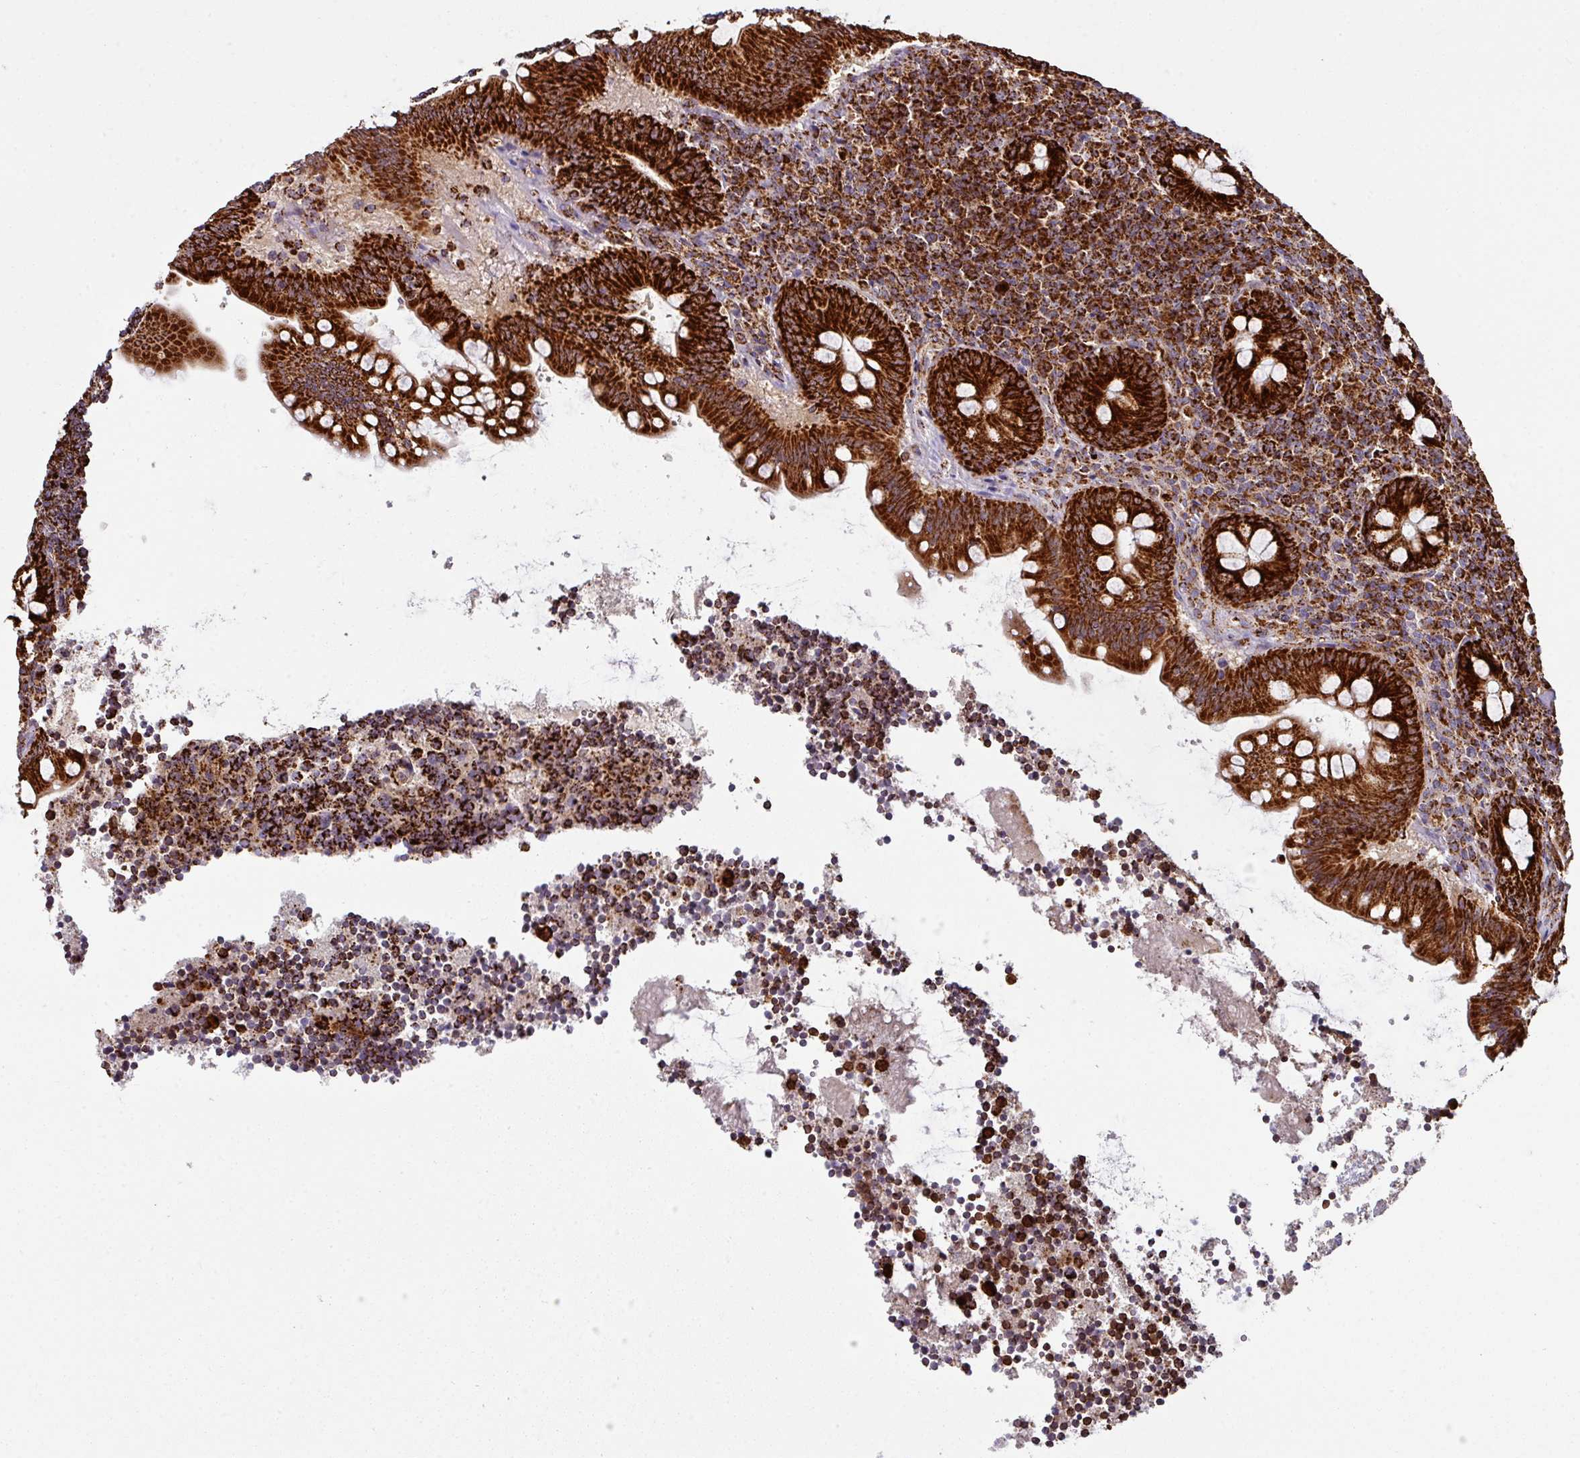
{"staining": {"intensity": "strong", "quantity": ">75%", "location": "cytoplasmic/membranous"}, "tissue": "appendix", "cell_type": "Glandular cells", "image_type": "normal", "snomed": [{"axis": "morphology", "description": "Normal tissue, NOS"}, {"axis": "topography", "description": "Appendix"}], "caption": "A high-resolution micrograph shows IHC staining of normal appendix, which reveals strong cytoplasmic/membranous positivity in approximately >75% of glandular cells.", "gene": "TRAP1", "patient": {"sex": "female", "age": 33}}